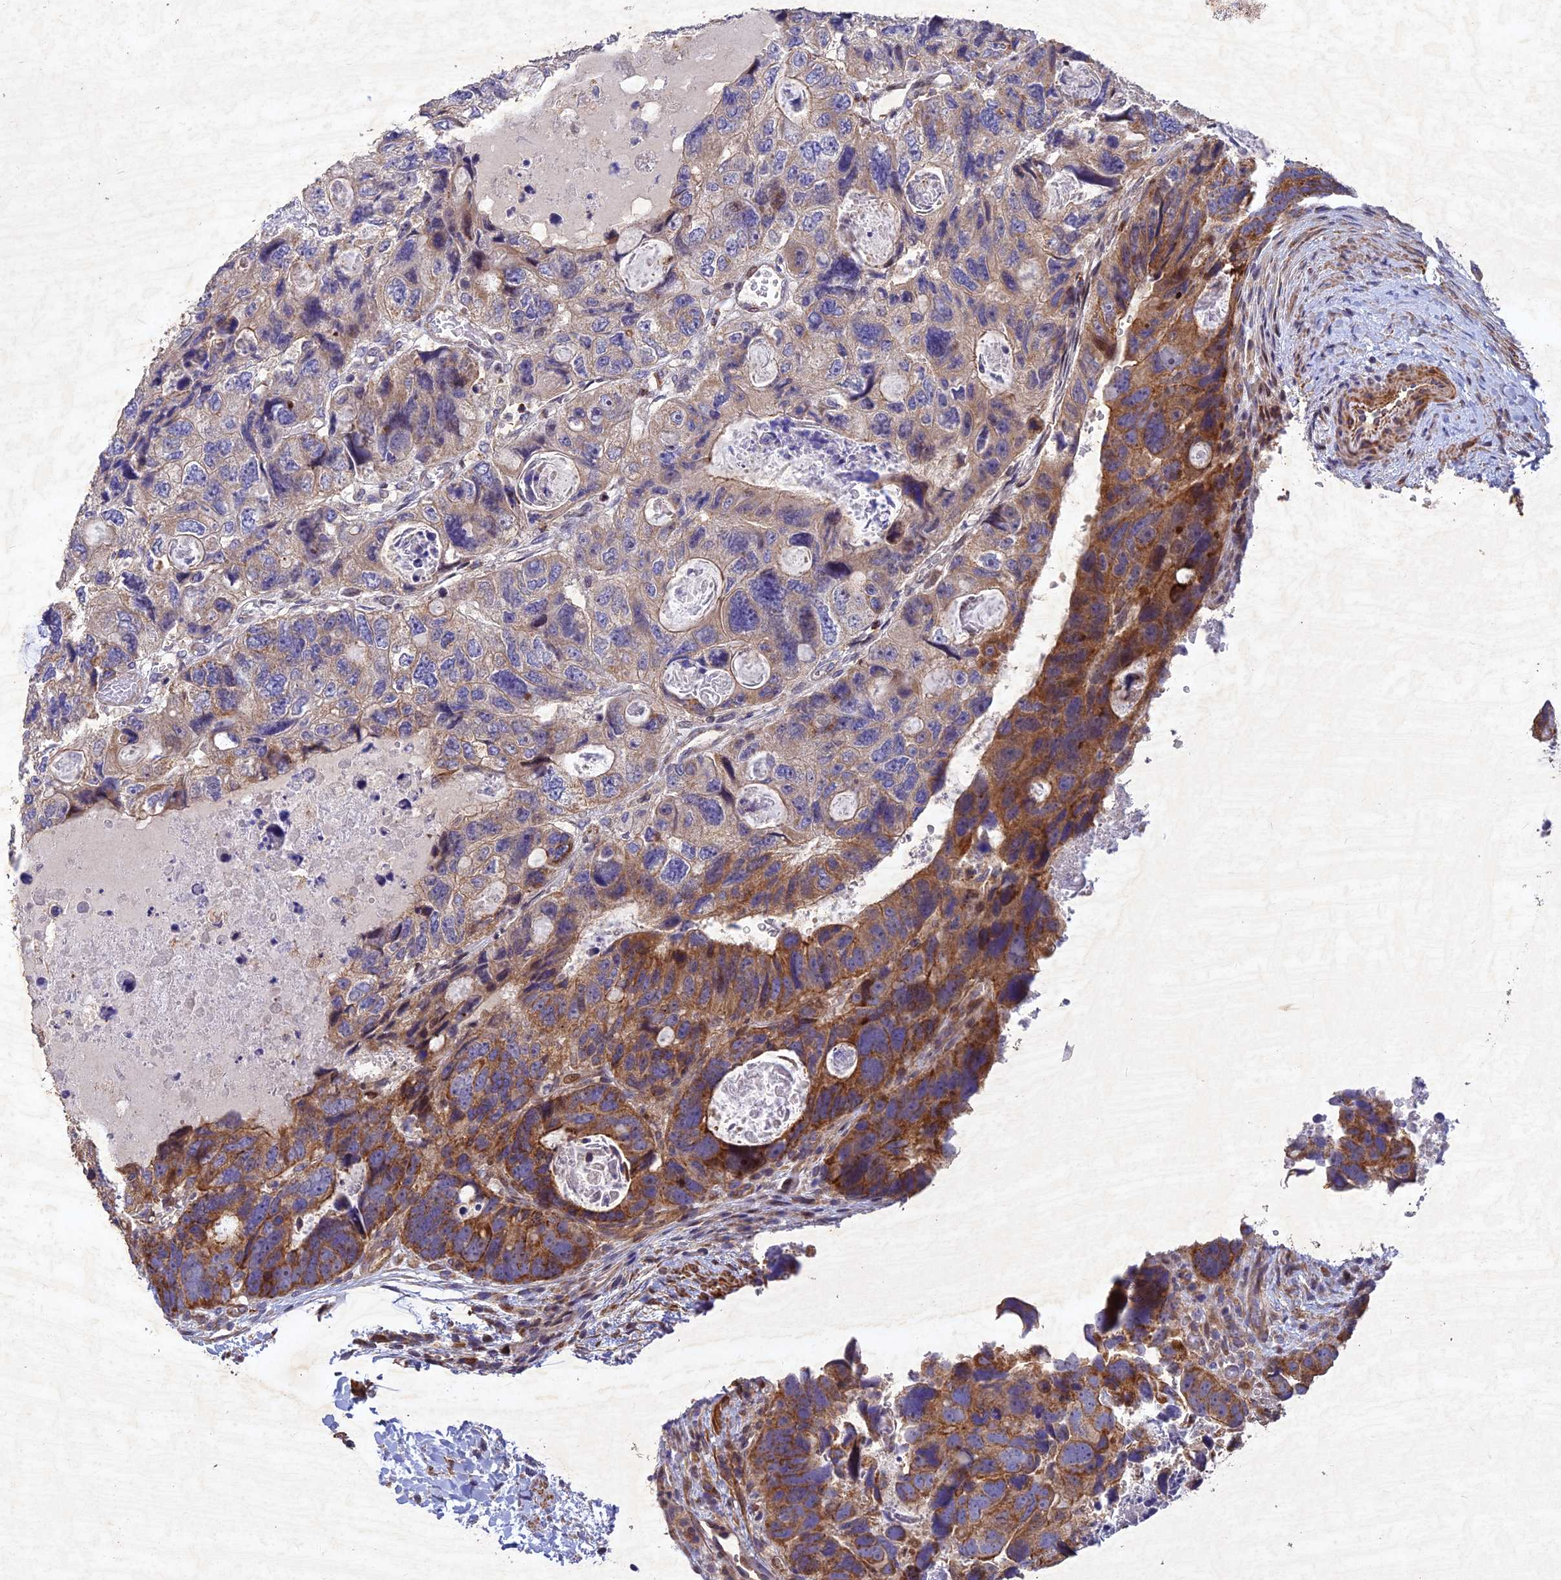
{"staining": {"intensity": "moderate", "quantity": "<25%", "location": "cytoplasmic/membranous"}, "tissue": "colorectal cancer", "cell_type": "Tumor cells", "image_type": "cancer", "snomed": [{"axis": "morphology", "description": "Adenocarcinoma, NOS"}, {"axis": "topography", "description": "Rectum"}], "caption": "DAB immunohistochemical staining of human adenocarcinoma (colorectal) exhibits moderate cytoplasmic/membranous protein staining in about <25% of tumor cells.", "gene": "RELCH", "patient": {"sex": "male", "age": 59}}